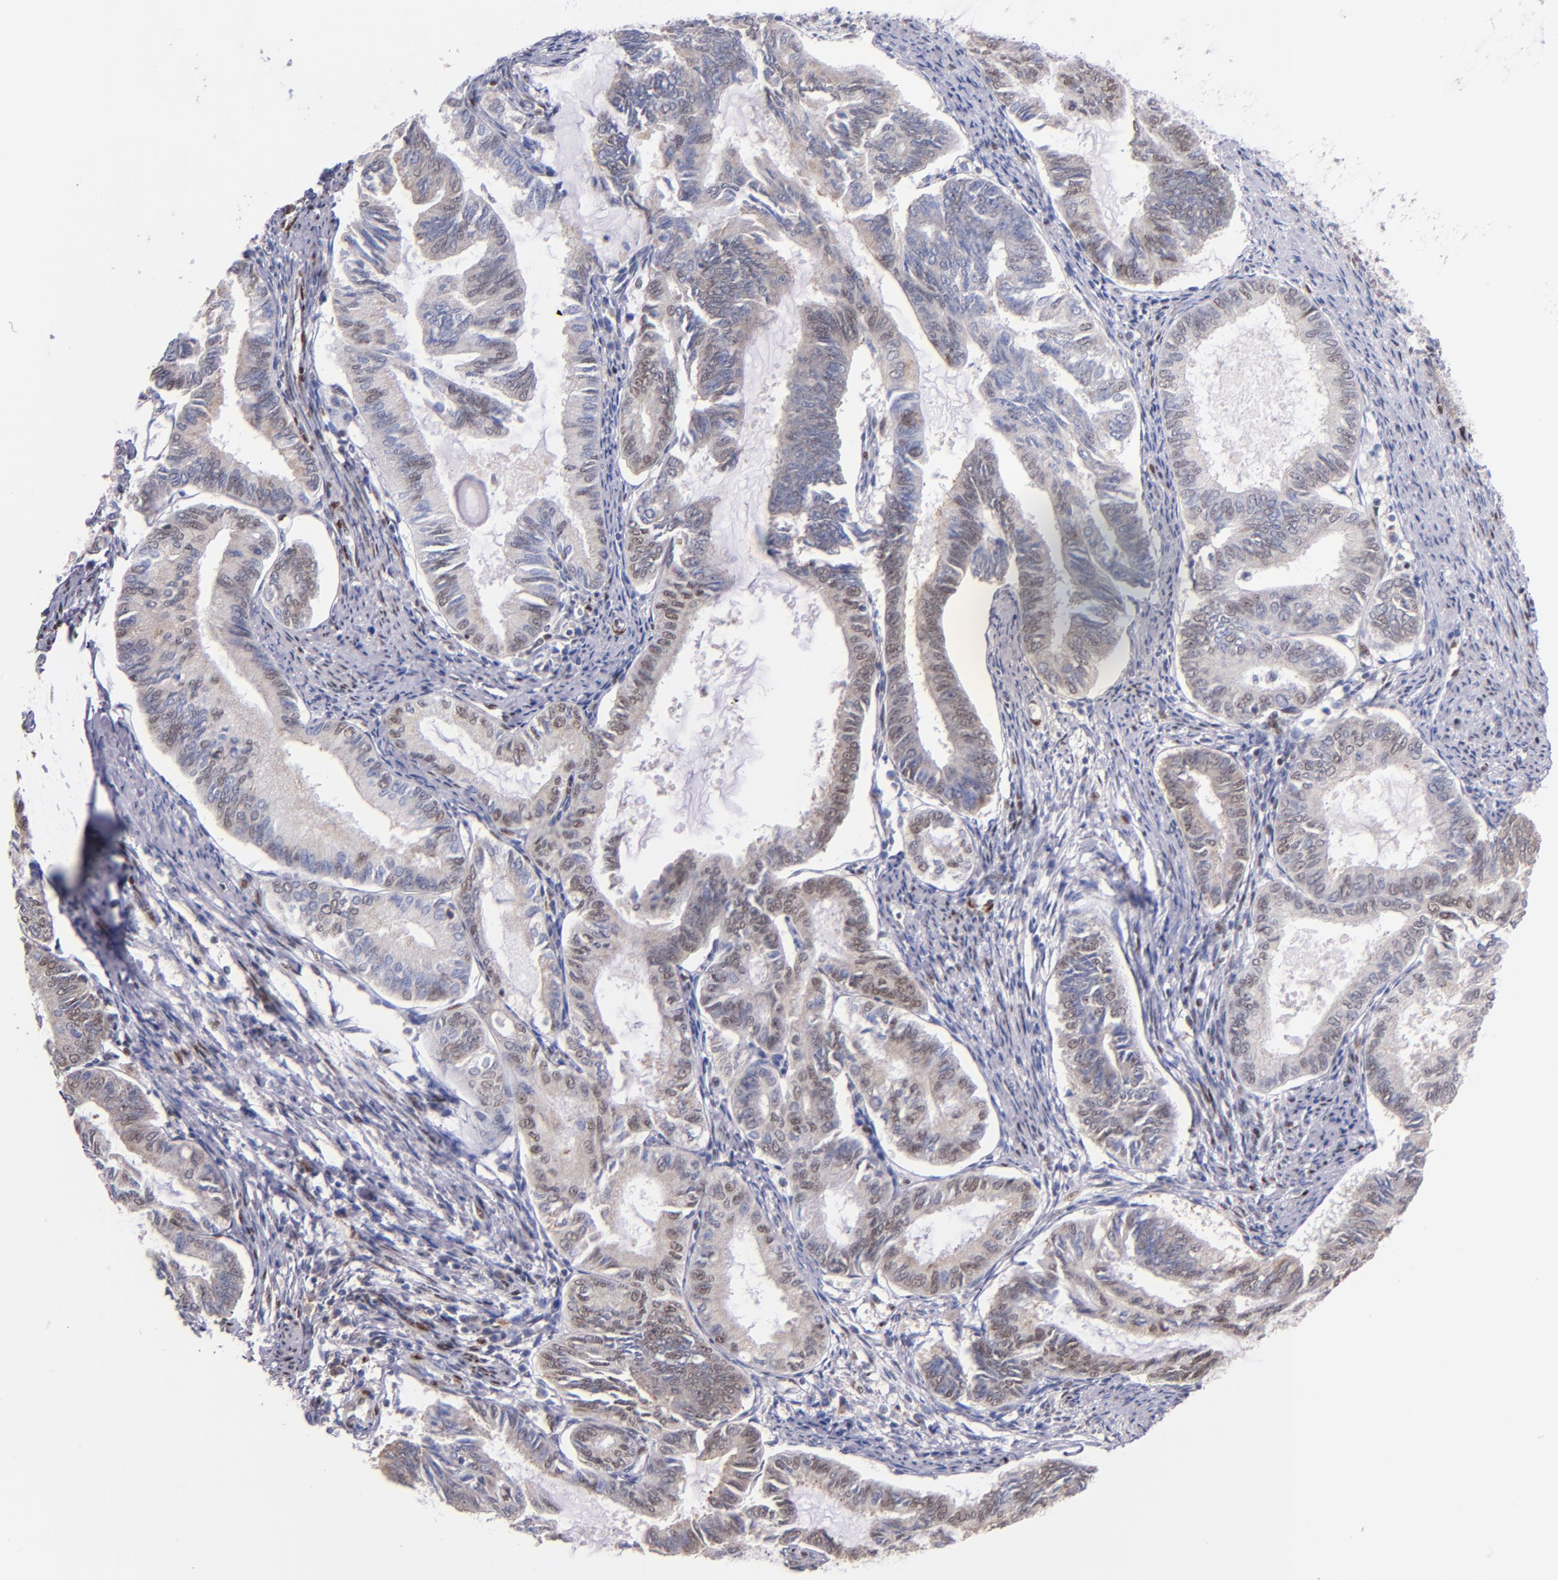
{"staining": {"intensity": "weak", "quantity": "<25%", "location": "nuclear"}, "tissue": "endometrial cancer", "cell_type": "Tumor cells", "image_type": "cancer", "snomed": [{"axis": "morphology", "description": "Adenocarcinoma, NOS"}, {"axis": "topography", "description": "Endometrium"}], "caption": "Immunohistochemical staining of endometrial cancer demonstrates no significant staining in tumor cells.", "gene": "SRF", "patient": {"sex": "female", "age": 86}}